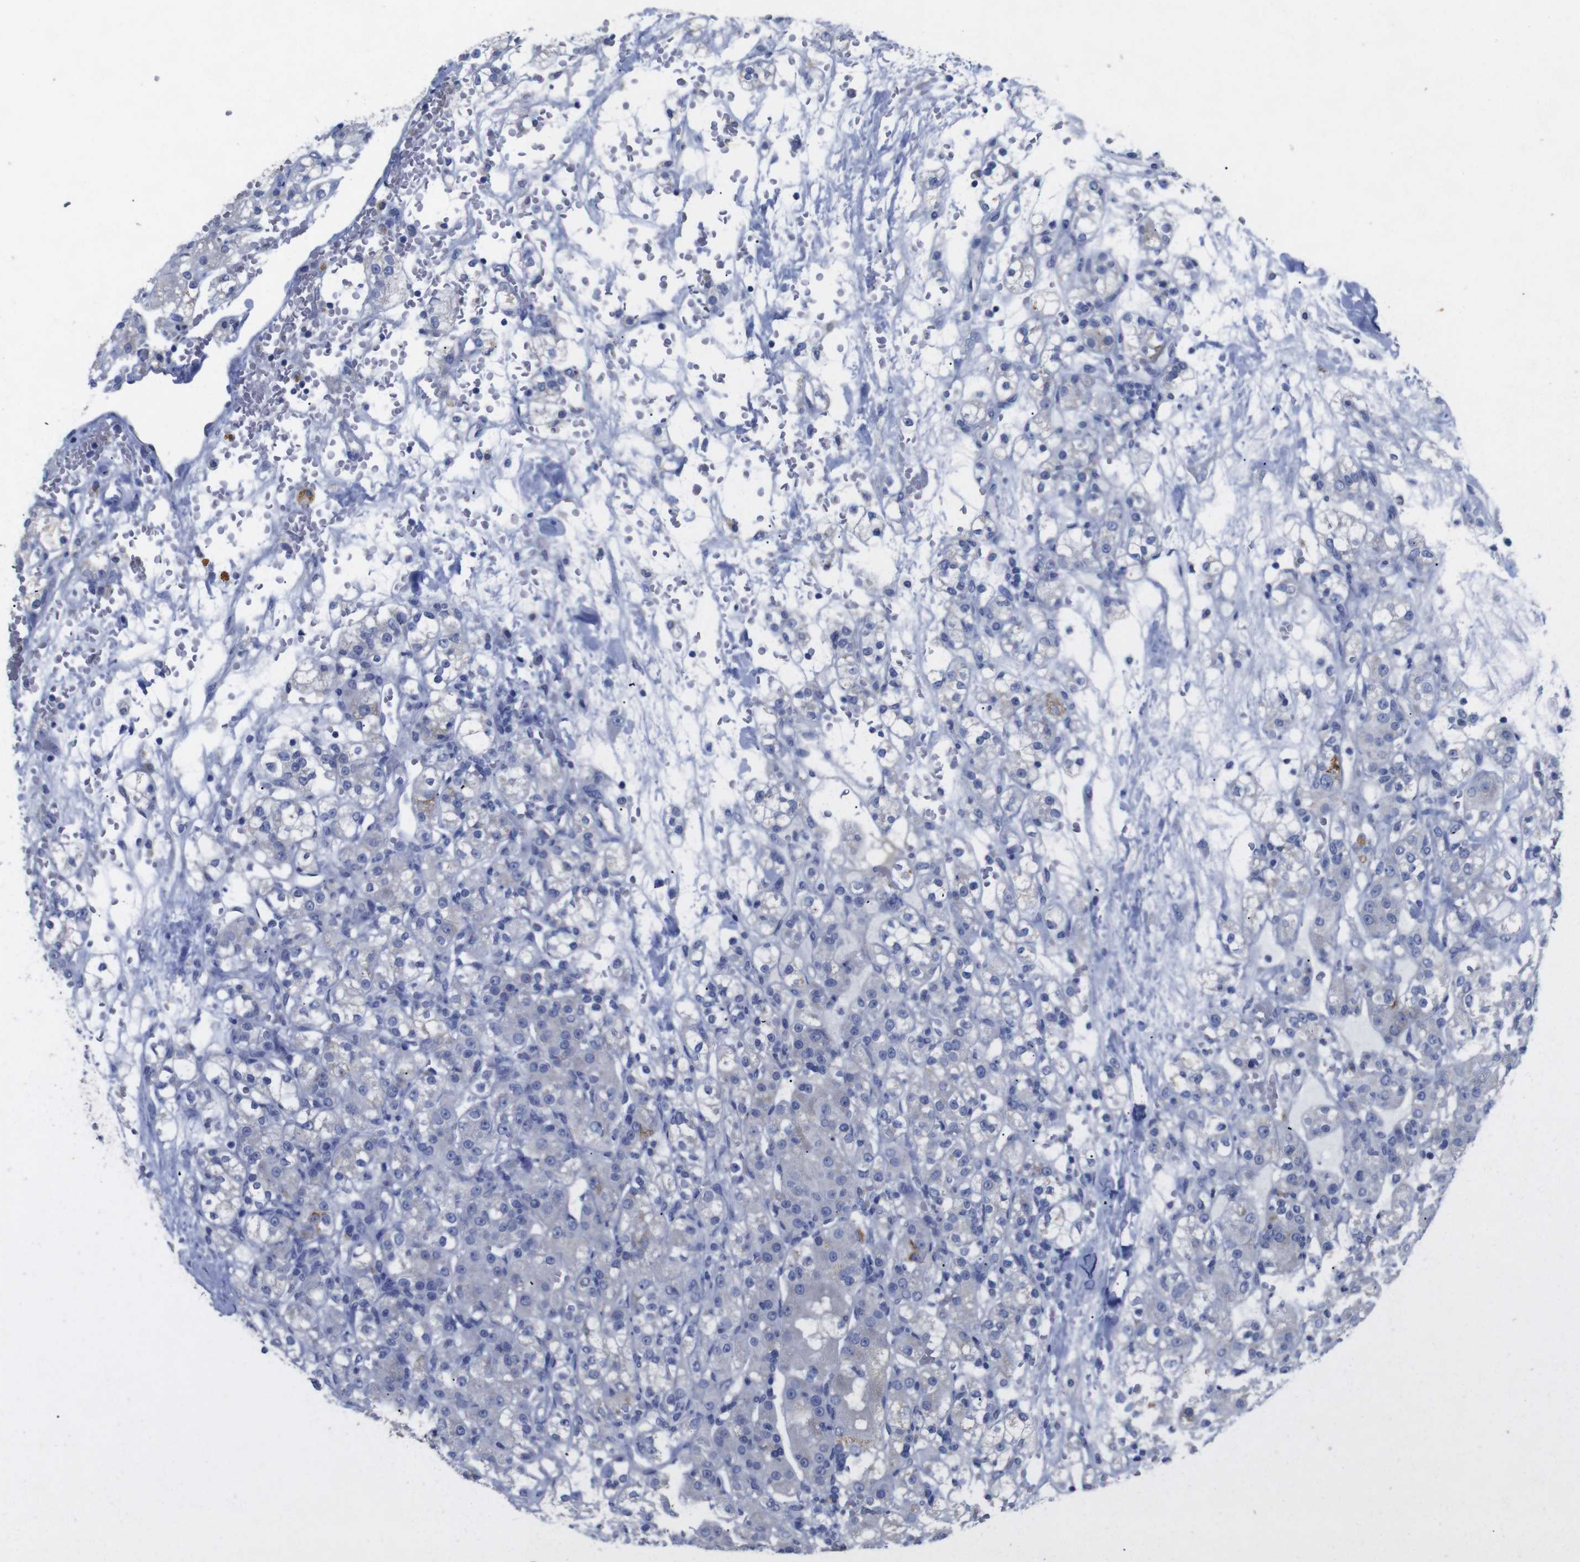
{"staining": {"intensity": "negative", "quantity": "none", "location": "none"}, "tissue": "renal cancer", "cell_type": "Tumor cells", "image_type": "cancer", "snomed": [{"axis": "morphology", "description": "Normal tissue, NOS"}, {"axis": "morphology", "description": "Adenocarcinoma, NOS"}, {"axis": "topography", "description": "Kidney"}], "caption": "Protein analysis of renal adenocarcinoma displays no significant staining in tumor cells. Nuclei are stained in blue.", "gene": "GJB2", "patient": {"sex": "male", "age": 61}}